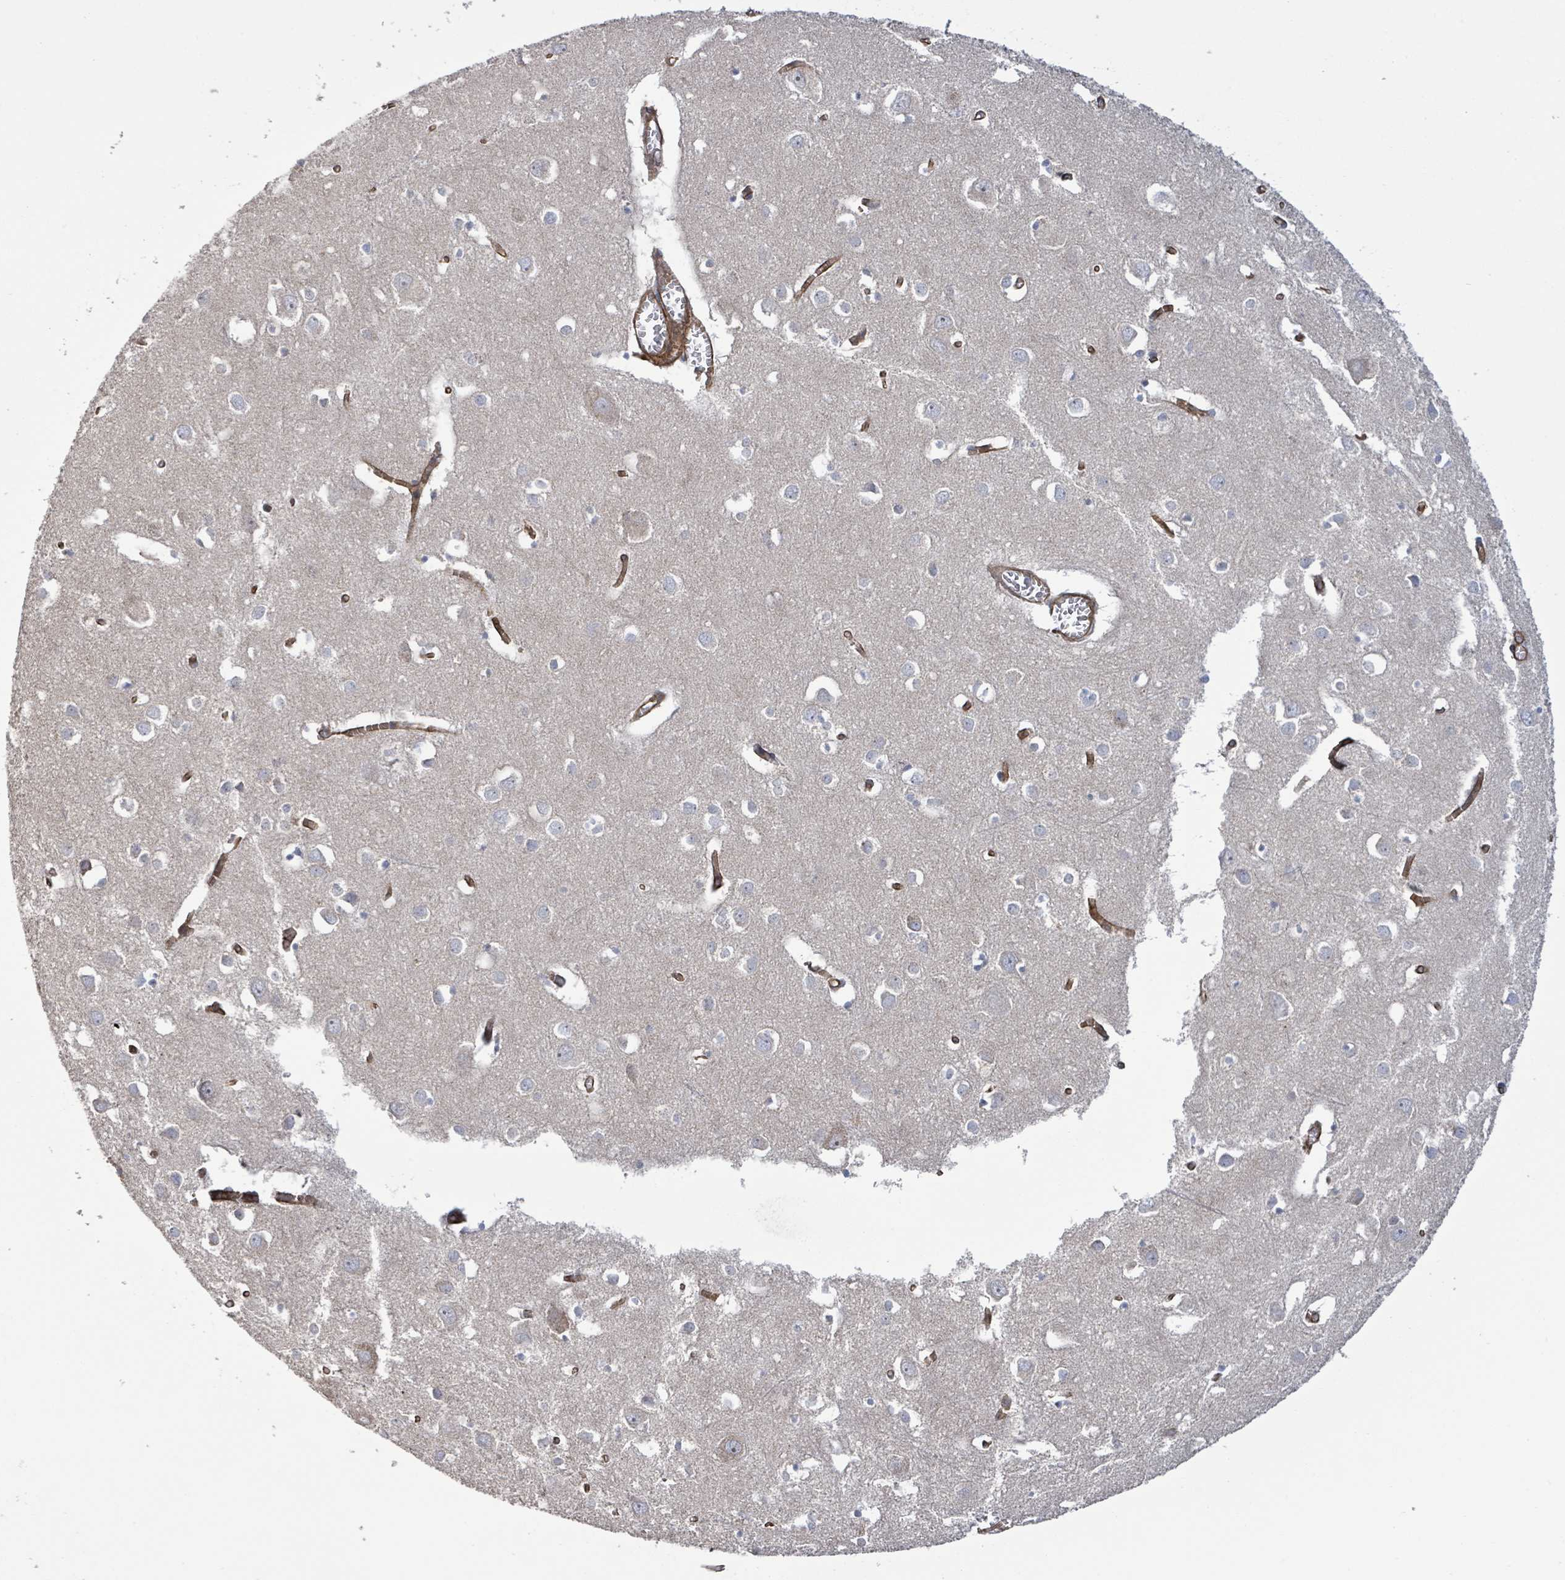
{"staining": {"intensity": "strong", "quantity": ">75%", "location": "cytoplasmic/membranous"}, "tissue": "cerebral cortex", "cell_type": "Endothelial cells", "image_type": "normal", "snomed": [{"axis": "morphology", "description": "Normal tissue, NOS"}, {"axis": "topography", "description": "Cerebral cortex"}], "caption": "Immunohistochemistry histopathology image of normal cerebral cortex: human cerebral cortex stained using immunohistochemistry exhibits high levels of strong protein expression localized specifically in the cytoplasmic/membranous of endothelial cells, appearing as a cytoplasmic/membranous brown color.", "gene": "KANK3", "patient": {"sex": "male", "age": 70}}